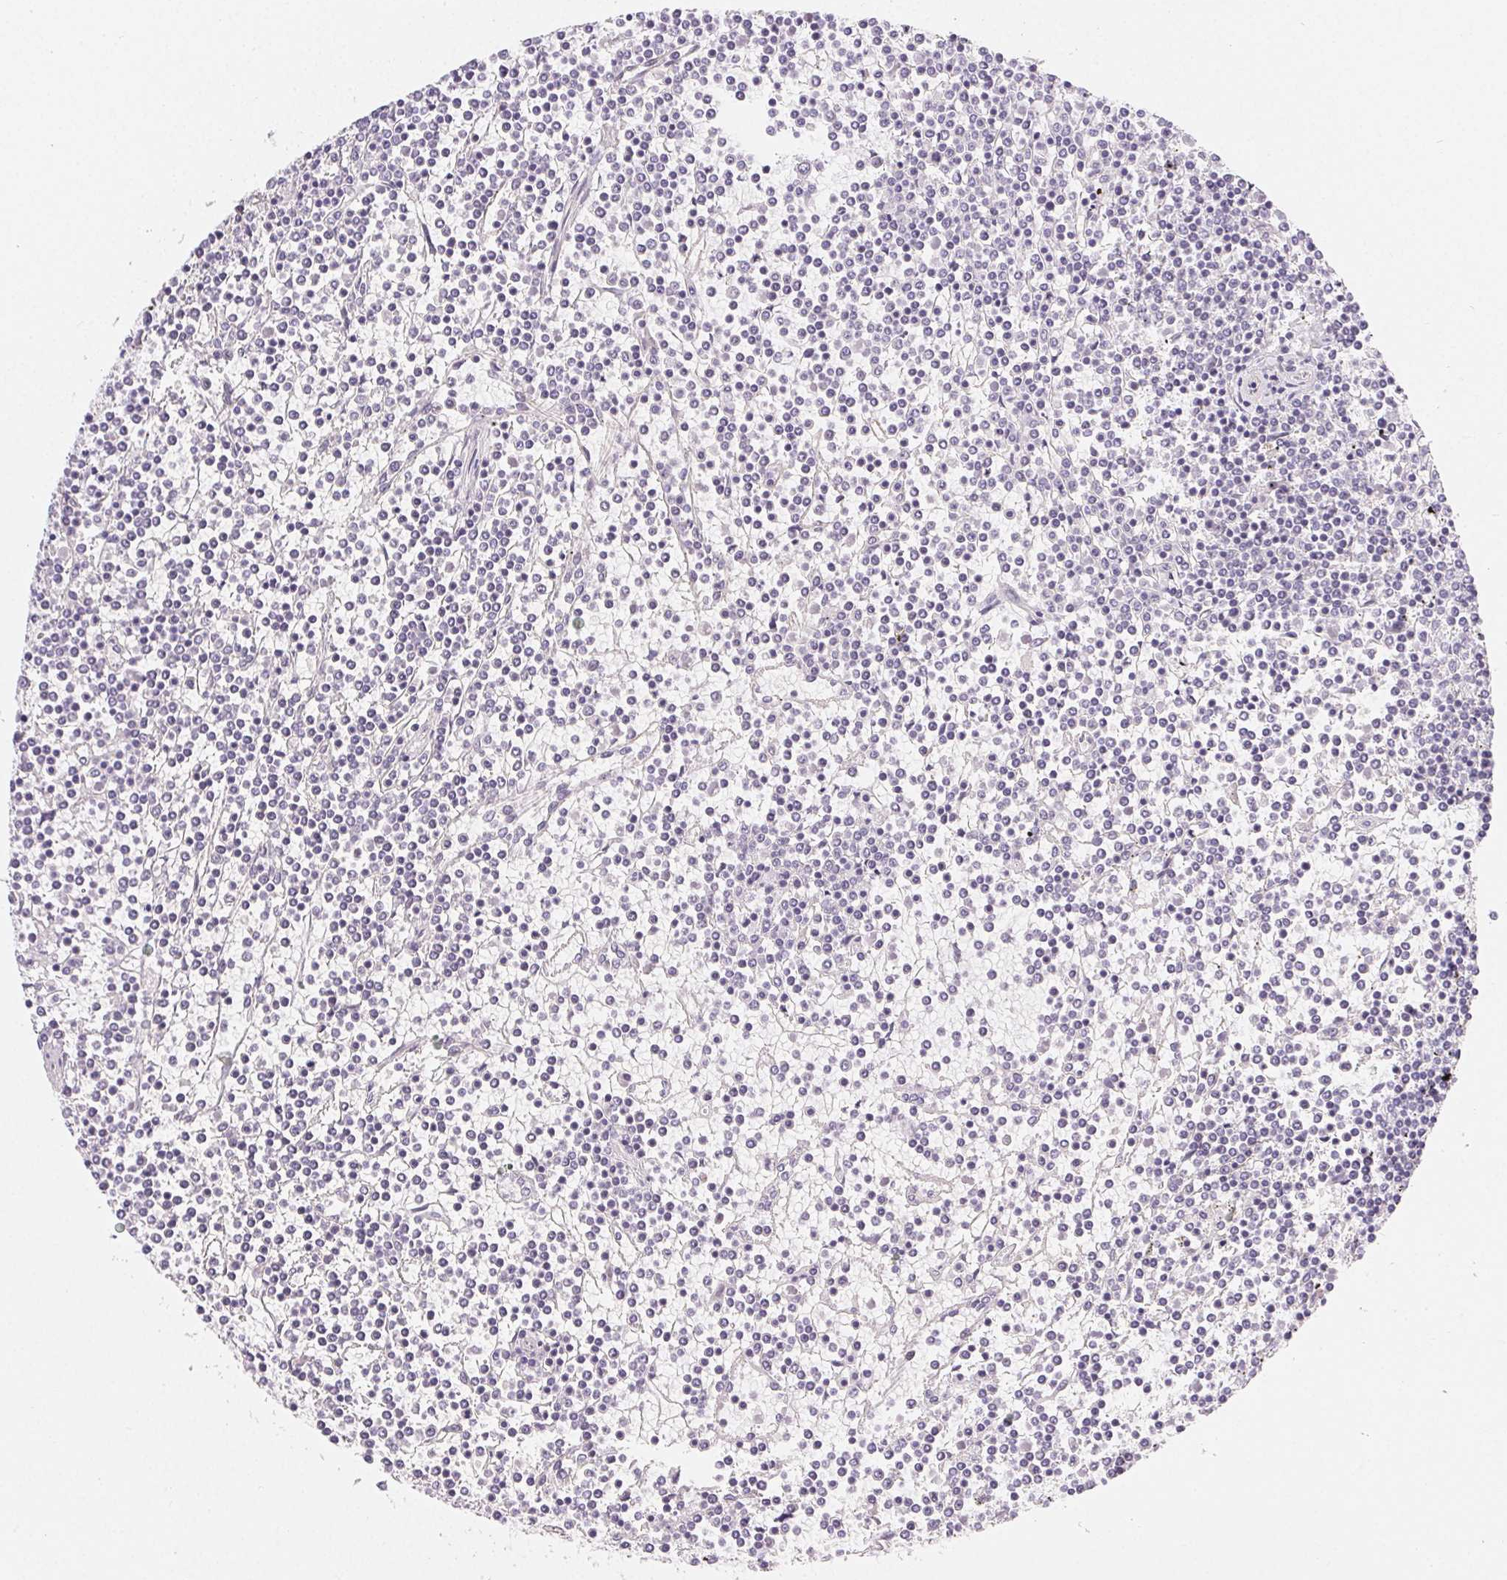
{"staining": {"intensity": "negative", "quantity": "none", "location": "none"}, "tissue": "lymphoma", "cell_type": "Tumor cells", "image_type": "cancer", "snomed": [{"axis": "morphology", "description": "Malignant lymphoma, non-Hodgkin's type, Low grade"}, {"axis": "topography", "description": "Spleen"}], "caption": "IHC of human lymphoma reveals no staining in tumor cells.", "gene": "CSN1S1", "patient": {"sex": "female", "age": 19}}